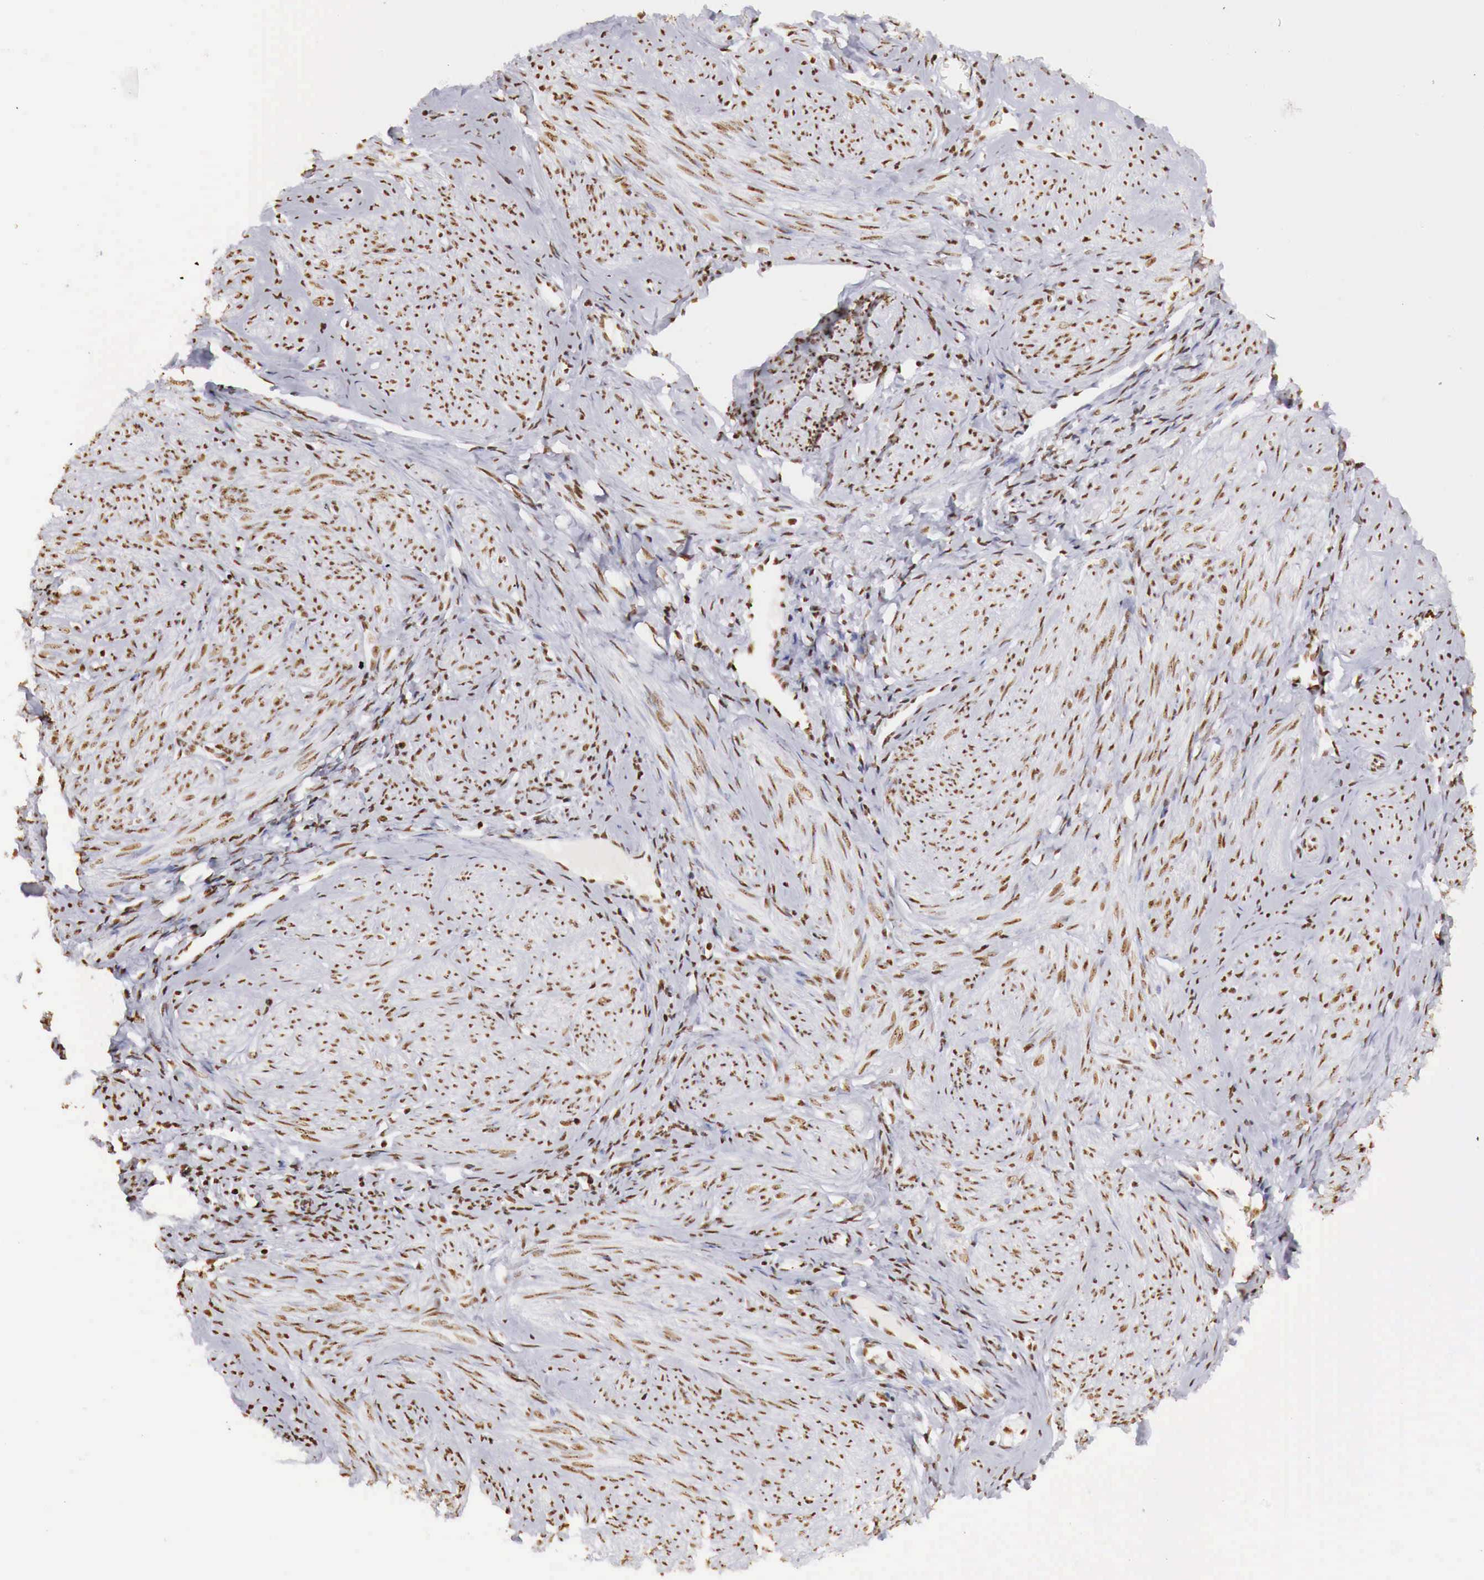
{"staining": {"intensity": "strong", "quantity": ">75%", "location": "nuclear"}, "tissue": "smooth muscle", "cell_type": "Smooth muscle cells", "image_type": "normal", "snomed": [{"axis": "morphology", "description": "Normal tissue, NOS"}, {"axis": "topography", "description": "Uterus"}], "caption": "Immunohistochemistry (IHC) image of benign smooth muscle stained for a protein (brown), which reveals high levels of strong nuclear staining in approximately >75% of smooth muscle cells.", "gene": "DKC1", "patient": {"sex": "female", "age": 45}}